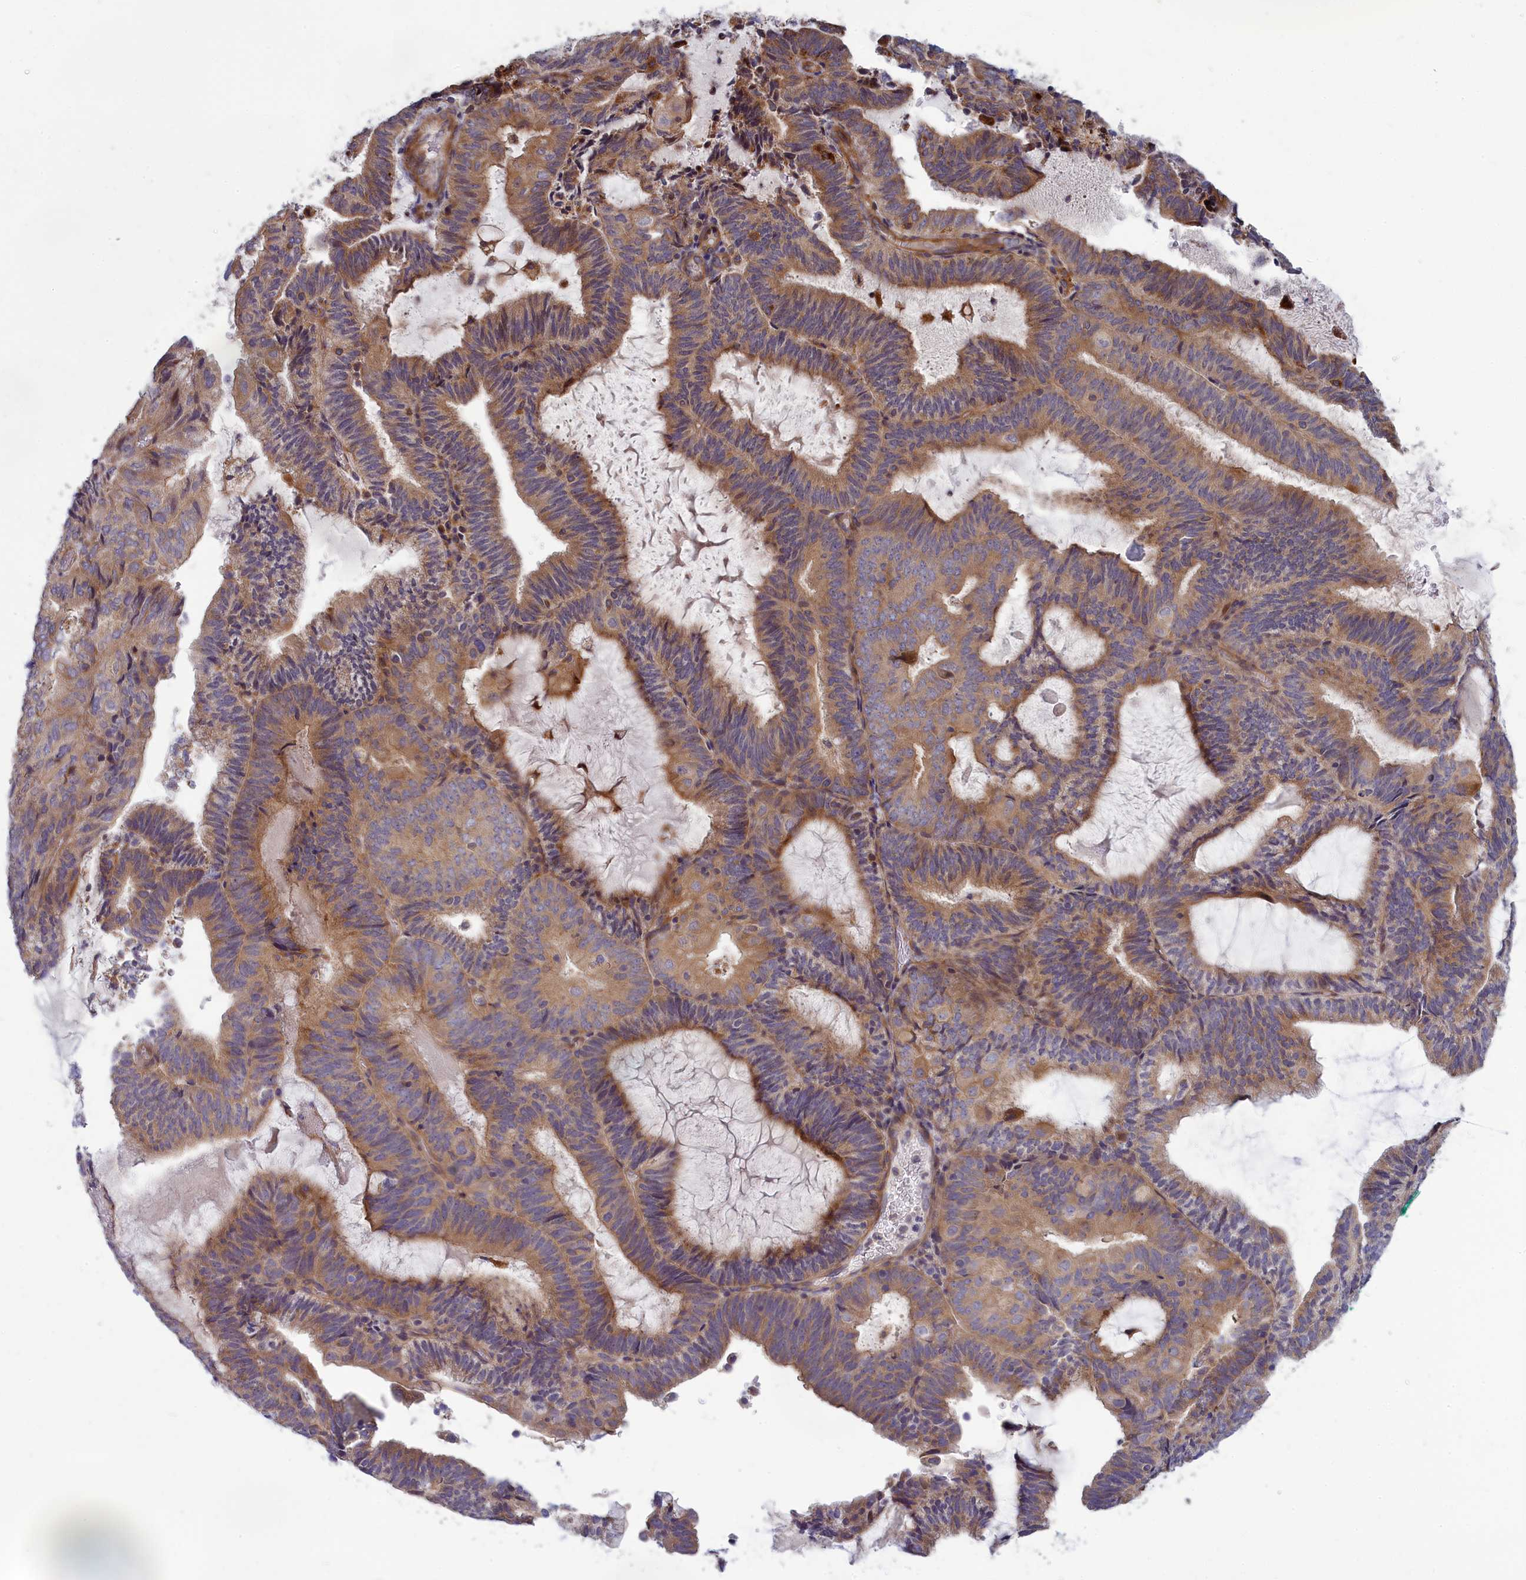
{"staining": {"intensity": "moderate", "quantity": ">75%", "location": "cytoplasmic/membranous"}, "tissue": "endometrial cancer", "cell_type": "Tumor cells", "image_type": "cancer", "snomed": [{"axis": "morphology", "description": "Adenocarcinoma, NOS"}, {"axis": "topography", "description": "Endometrium"}], "caption": "Adenocarcinoma (endometrial) stained with a brown dye reveals moderate cytoplasmic/membranous positive positivity in approximately >75% of tumor cells.", "gene": "BLTP2", "patient": {"sex": "female", "age": 81}}